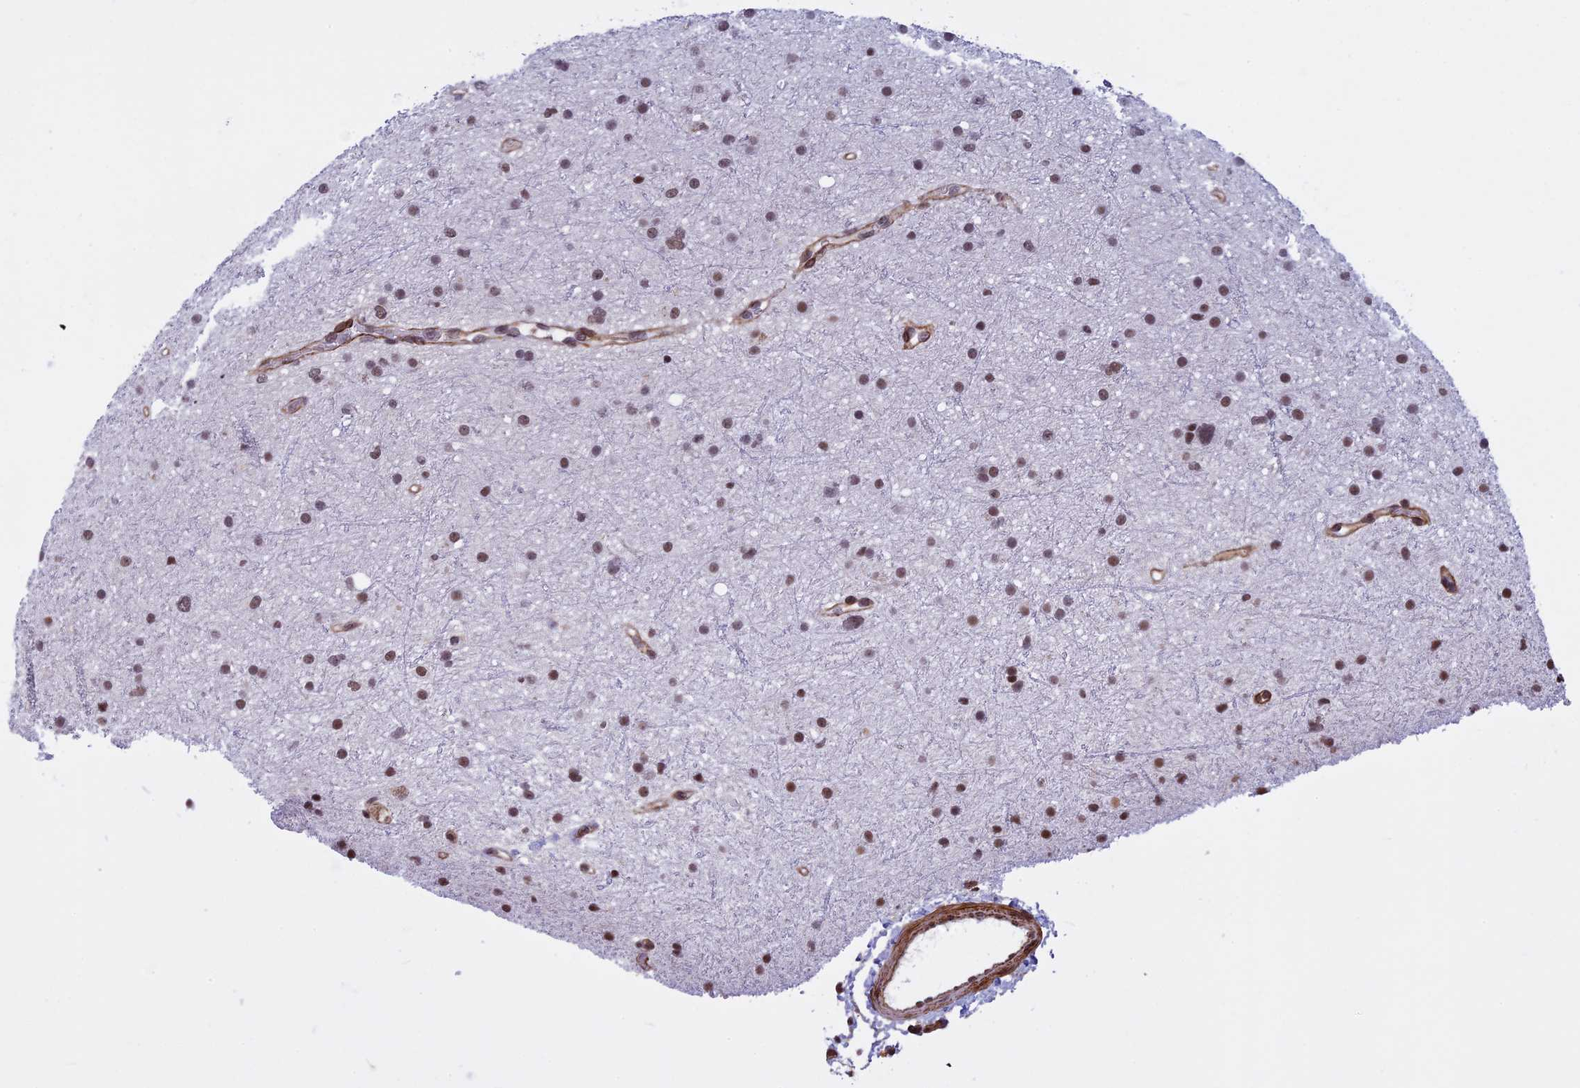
{"staining": {"intensity": "moderate", "quantity": ">75%", "location": "nuclear"}, "tissue": "glioma", "cell_type": "Tumor cells", "image_type": "cancer", "snomed": [{"axis": "morphology", "description": "Glioma, malignant, Low grade"}, {"axis": "topography", "description": "Cerebral cortex"}], "caption": "Immunohistochemical staining of human malignant low-grade glioma displays medium levels of moderate nuclear protein positivity in about >75% of tumor cells. The staining is performed using DAB brown chromogen to label protein expression. The nuclei are counter-stained blue using hematoxylin.", "gene": "NIPBL", "patient": {"sex": "female", "age": 39}}